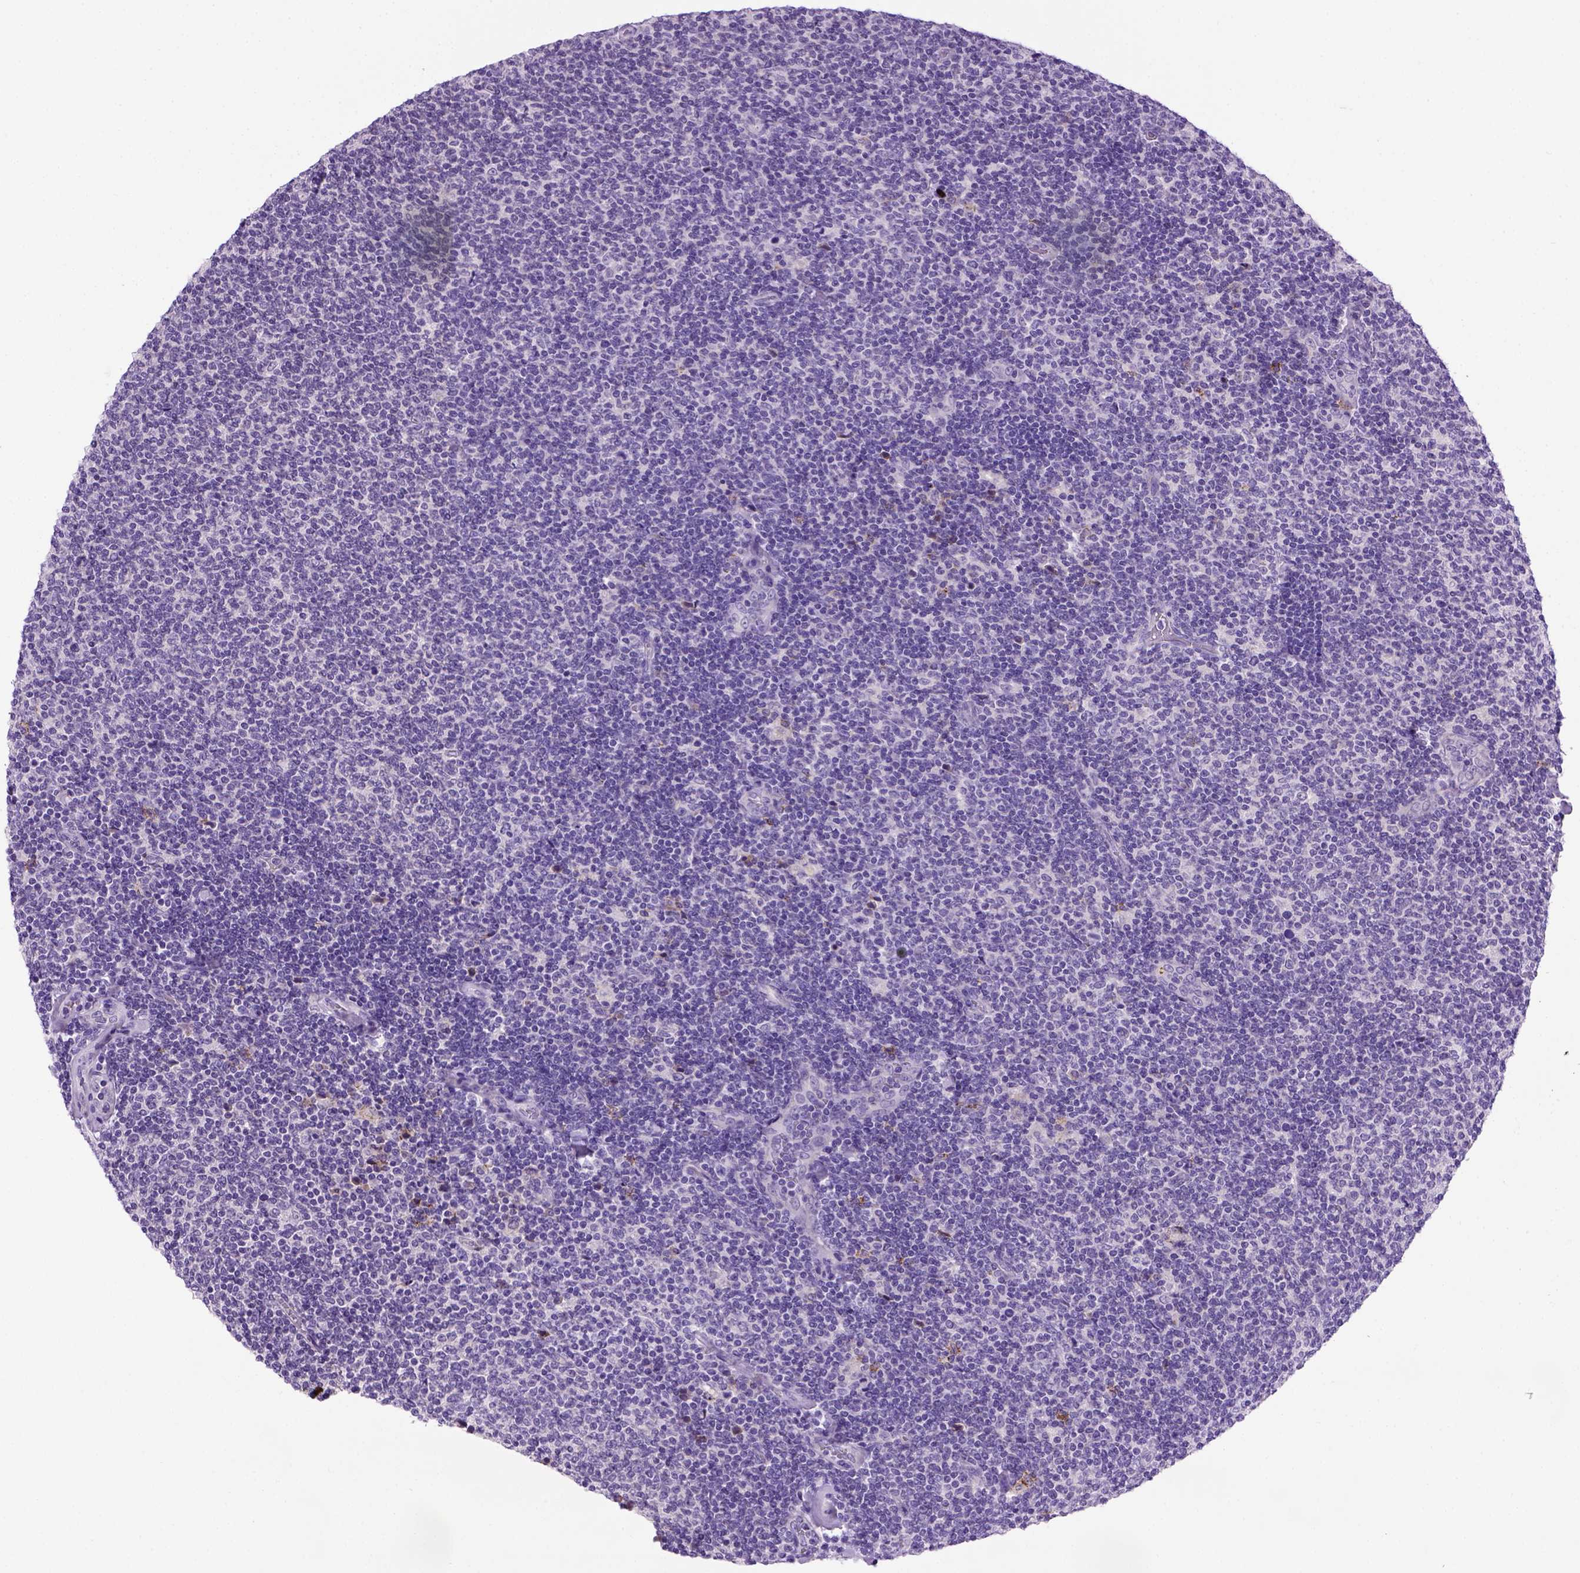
{"staining": {"intensity": "negative", "quantity": "none", "location": "none"}, "tissue": "lymphoma", "cell_type": "Tumor cells", "image_type": "cancer", "snomed": [{"axis": "morphology", "description": "Malignant lymphoma, non-Hodgkin's type, Low grade"}, {"axis": "topography", "description": "Lymph node"}], "caption": "Immunohistochemistry (IHC) micrograph of human lymphoma stained for a protein (brown), which demonstrates no staining in tumor cells.", "gene": "CDH1", "patient": {"sex": "male", "age": 52}}